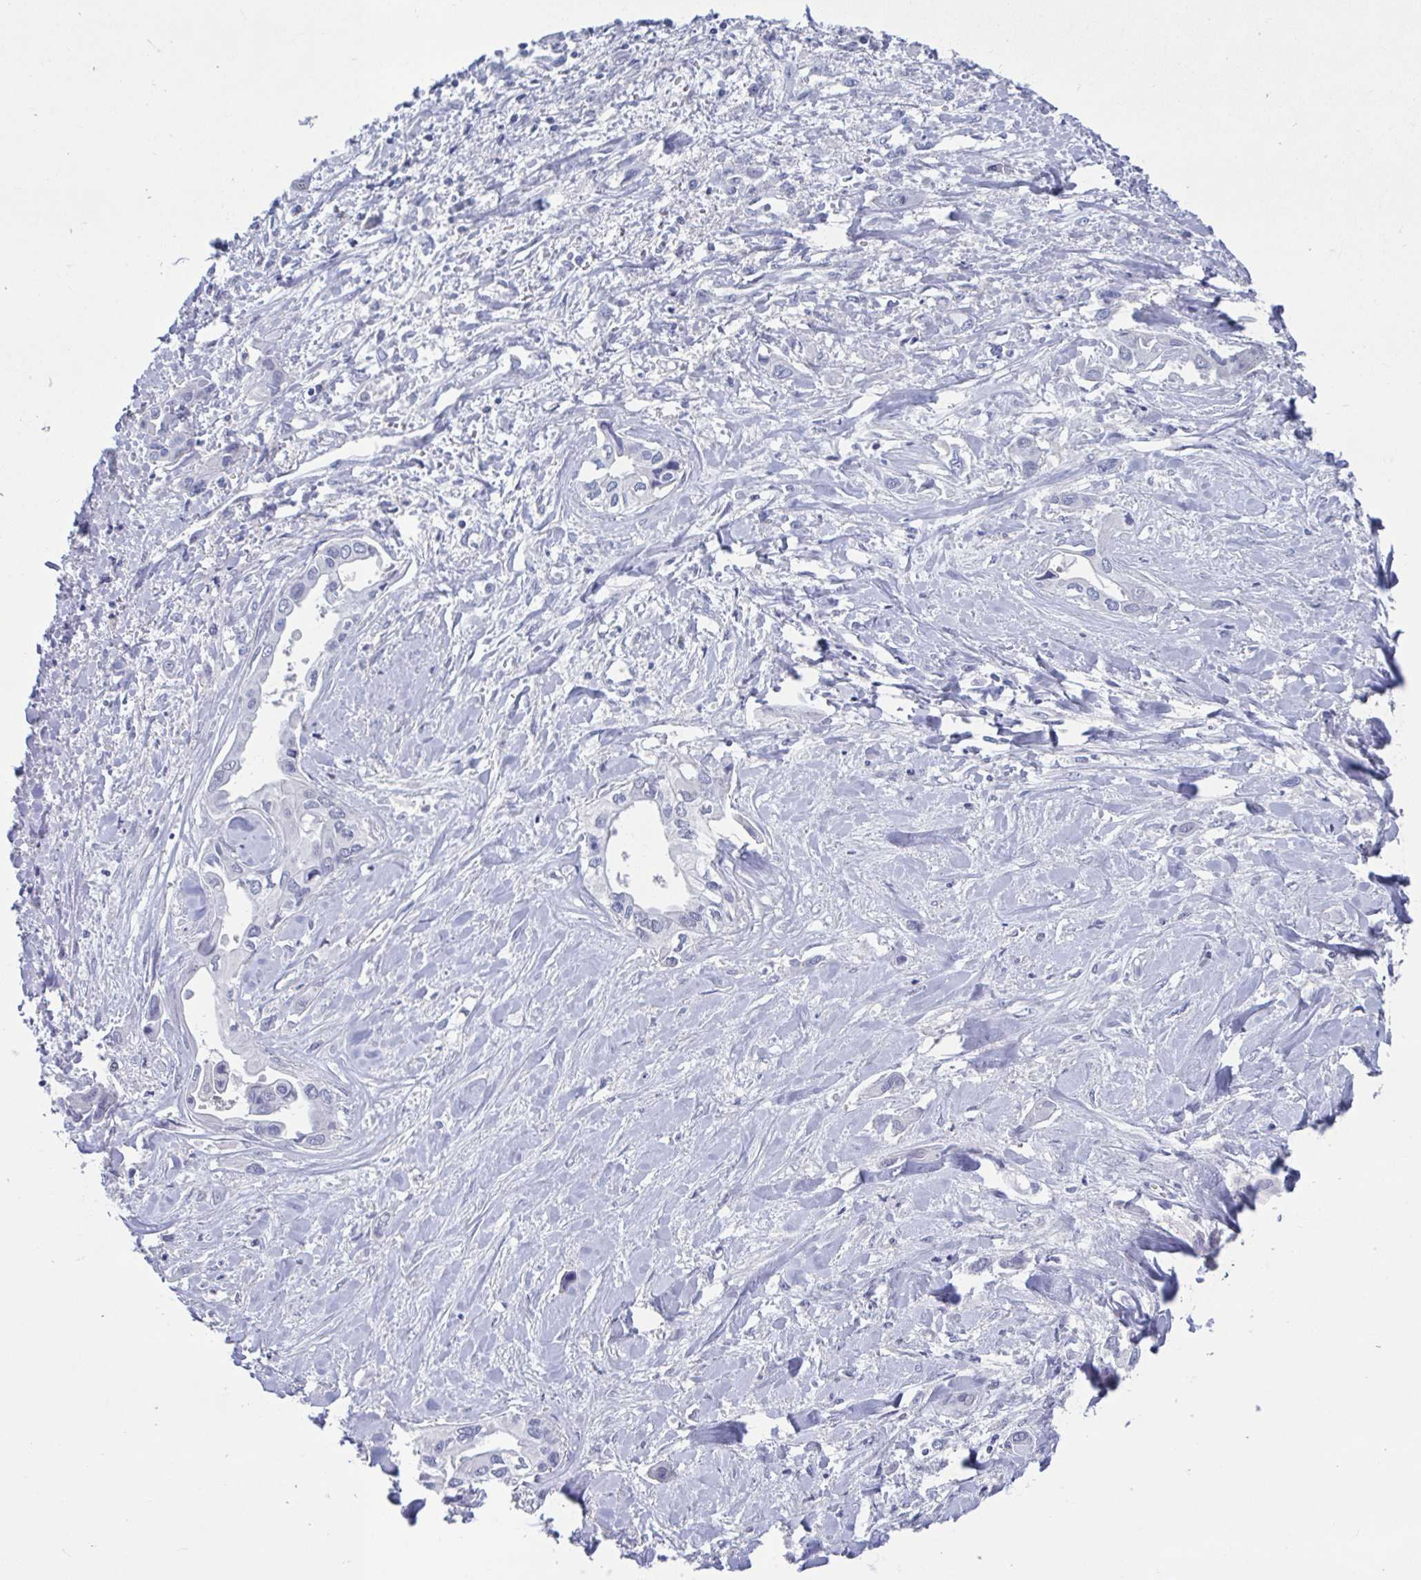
{"staining": {"intensity": "negative", "quantity": "none", "location": "none"}, "tissue": "liver cancer", "cell_type": "Tumor cells", "image_type": "cancer", "snomed": [{"axis": "morphology", "description": "Cholangiocarcinoma"}, {"axis": "topography", "description": "Liver"}], "caption": "Micrograph shows no significant protein expression in tumor cells of liver cancer (cholangiocarcinoma).", "gene": "PERM1", "patient": {"sex": "female", "age": 64}}